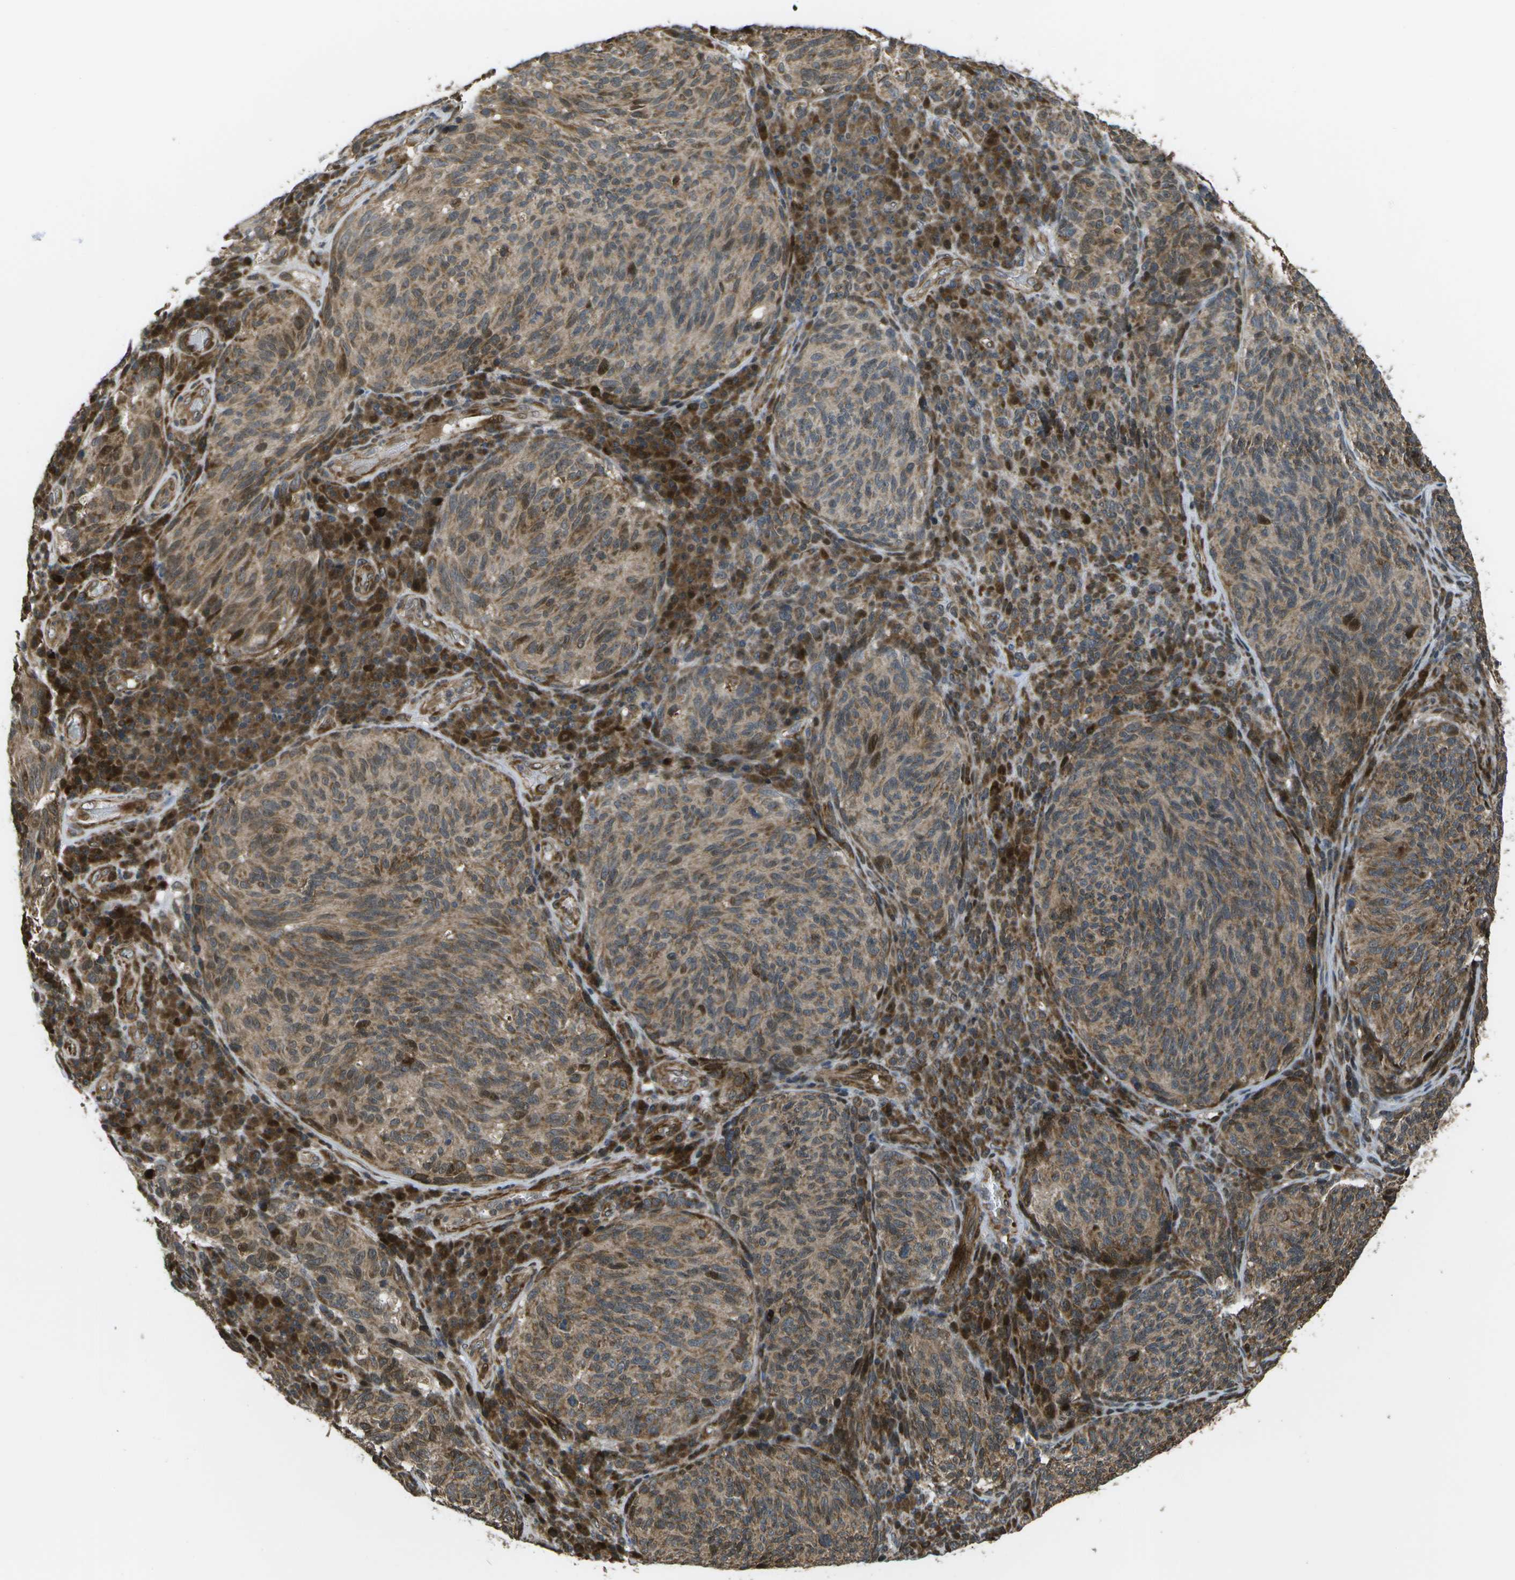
{"staining": {"intensity": "weak", "quantity": ">75%", "location": "cytoplasmic/membranous,nuclear"}, "tissue": "melanoma", "cell_type": "Tumor cells", "image_type": "cancer", "snomed": [{"axis": "morphology", "description": "Malignant melanoma, NOS"}, {"axis": "topography", "description": "Skin"}], "caption": "Immunohistochemistry (DAB) staining of melanoma displays weak cytoplasmic/membranous and nuclear protein positivity in about >75% of tumor cells.", "gene": "AXIN2", "patient": {"sex": "female", "age": 73}}